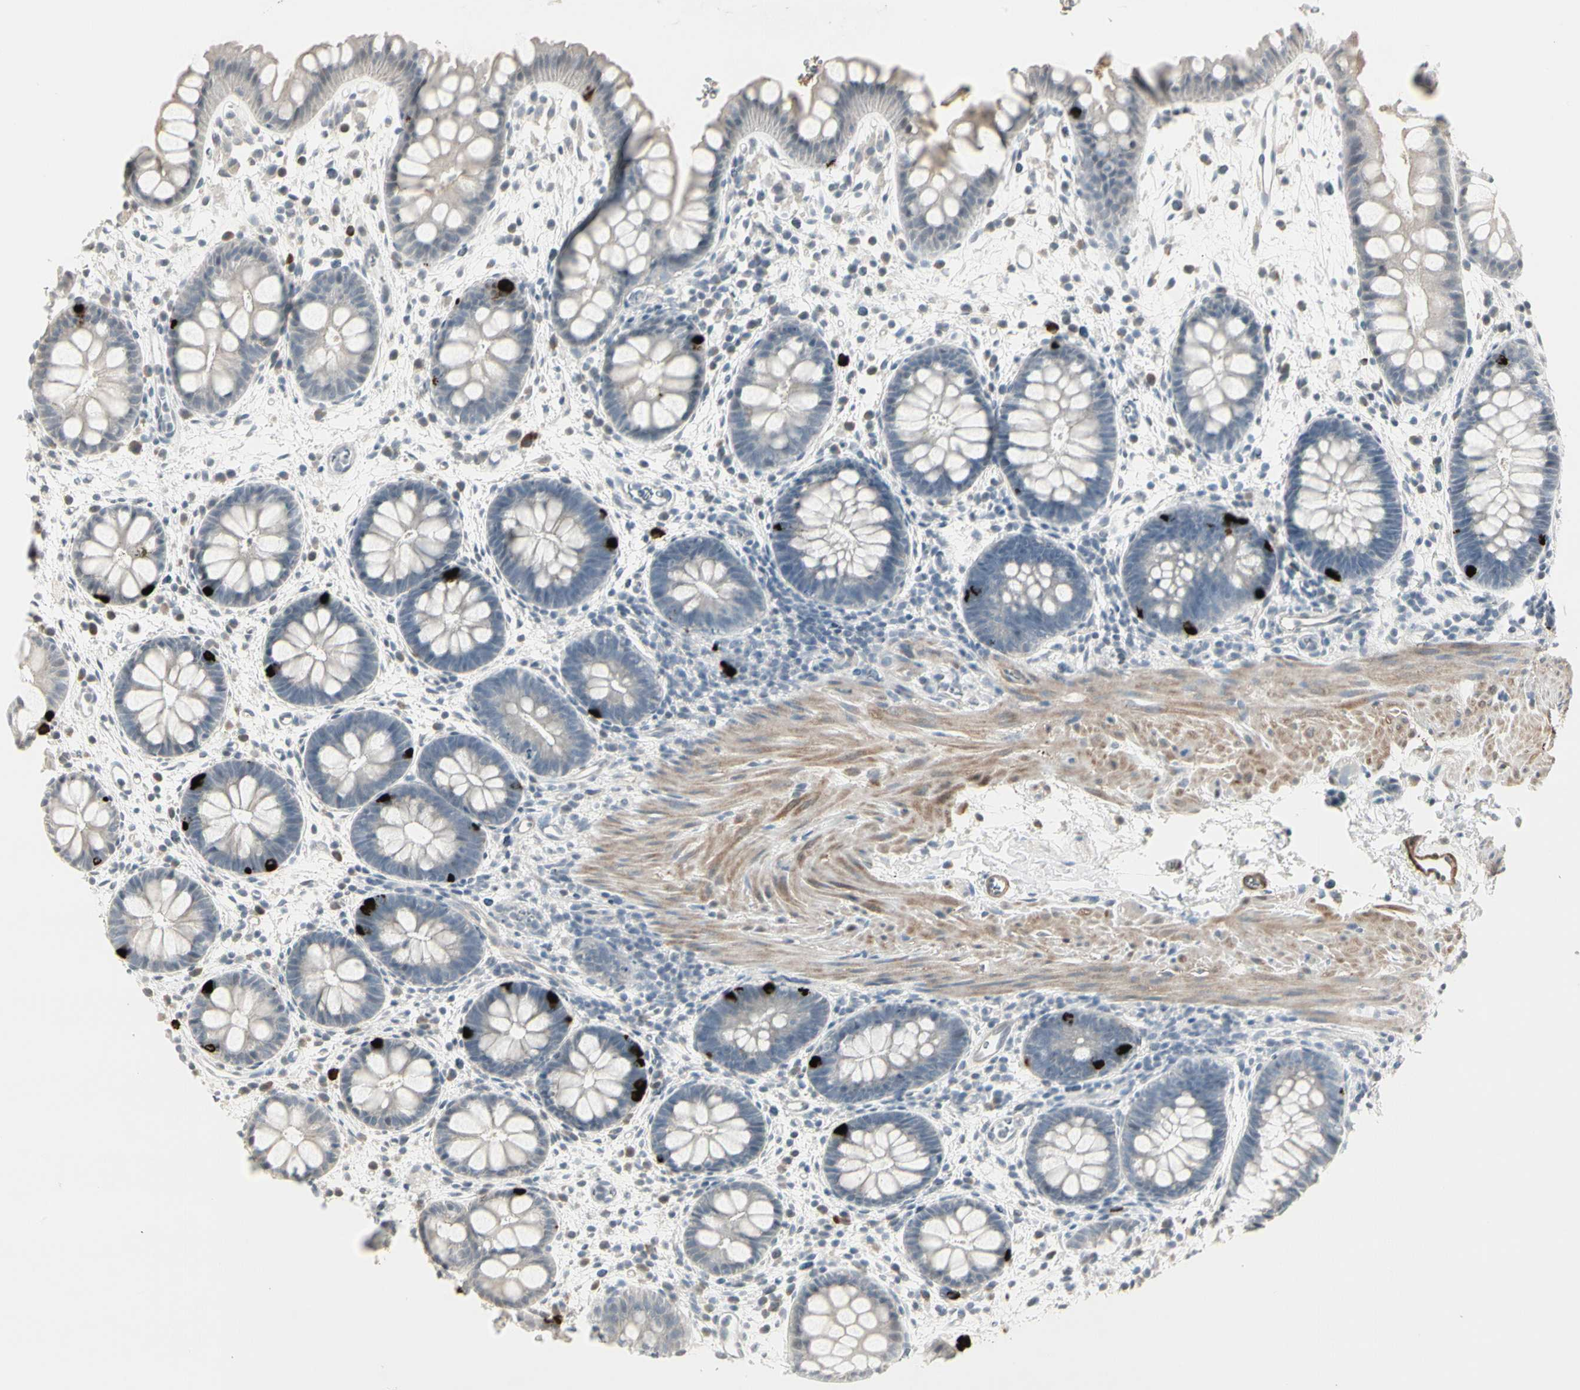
{"staining": {"intensity": "strong", "quantity": "<25%", "location": "cytoplasmic/membranous"}, "tissue": "rectum", "cell_type": "Glandular cells", "image_type": "normal", "snomed": [{"axis": "morphology", "description": "Normal tissue, NOS"}, {"axis": "topography", "description": "Rectum"}], "caption": "This image demonstrates benign rectum stained with IHC to label a protein in brown. The cytoplasmic/membranous of glandular cells show strong positivity for the protein. Nuclei are counter-stained blue.", "gene": "DMPK", "patient": {"sex": "female", "age": 24}}